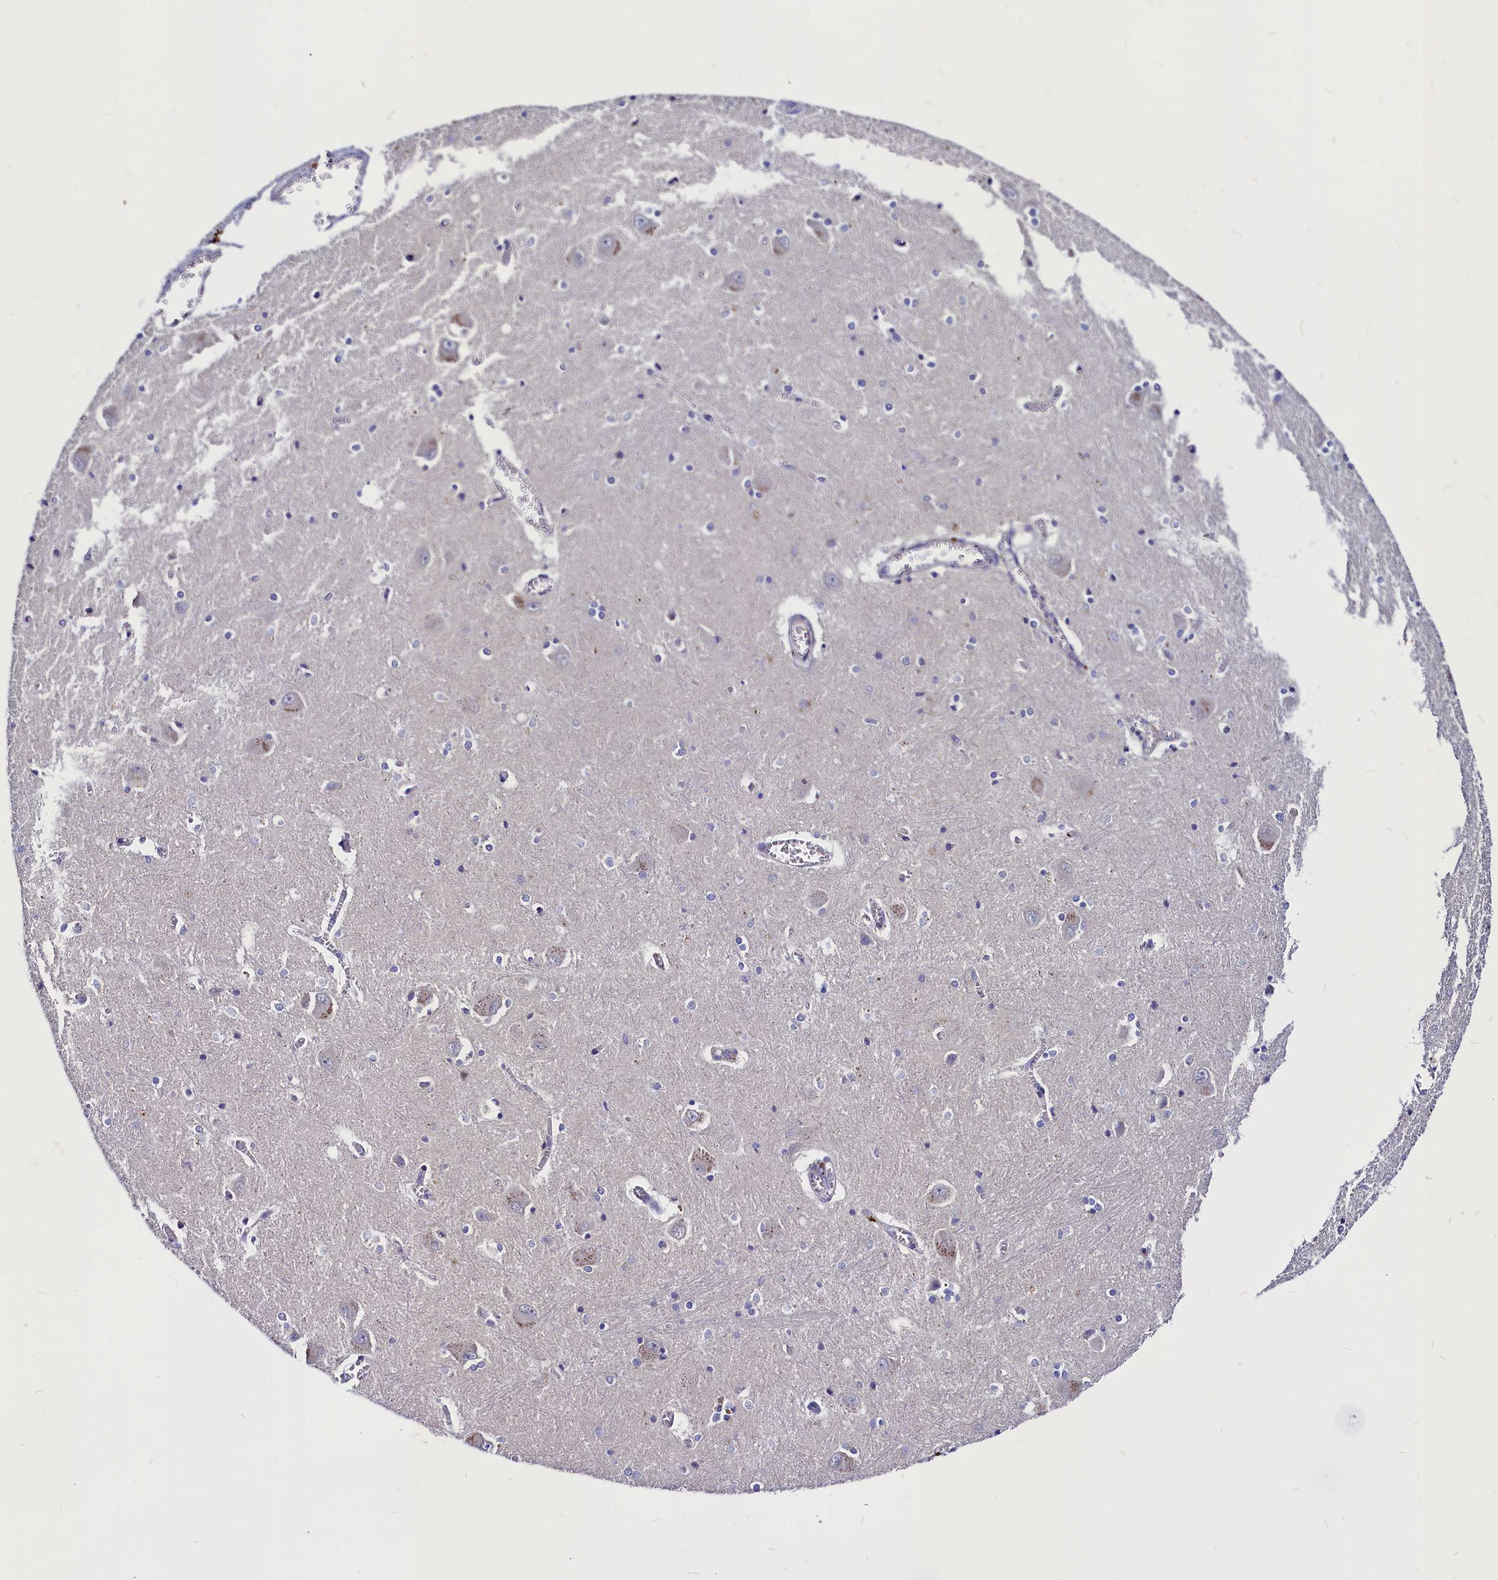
{"staining": {"intensity": "negative", "quantity": "none", "location": "none"}, "tissue": "caudate", "cell_type": "Glial cells", "image_type": "normal", "snomed": [{"axis": "morphology", "description": "Normal tissue, NOS"}, {"axis": "topography", "description": "Lateral ventricle wall"}], "caption": "A histopathology image of human caudate is negative for staining in glial cells. The staining is performed using DAB brown chromogen with nuclei counter-stained in using hematoxylin.", "gene": "CCBE1", "patient": {"sex": "male", "age": 37}}